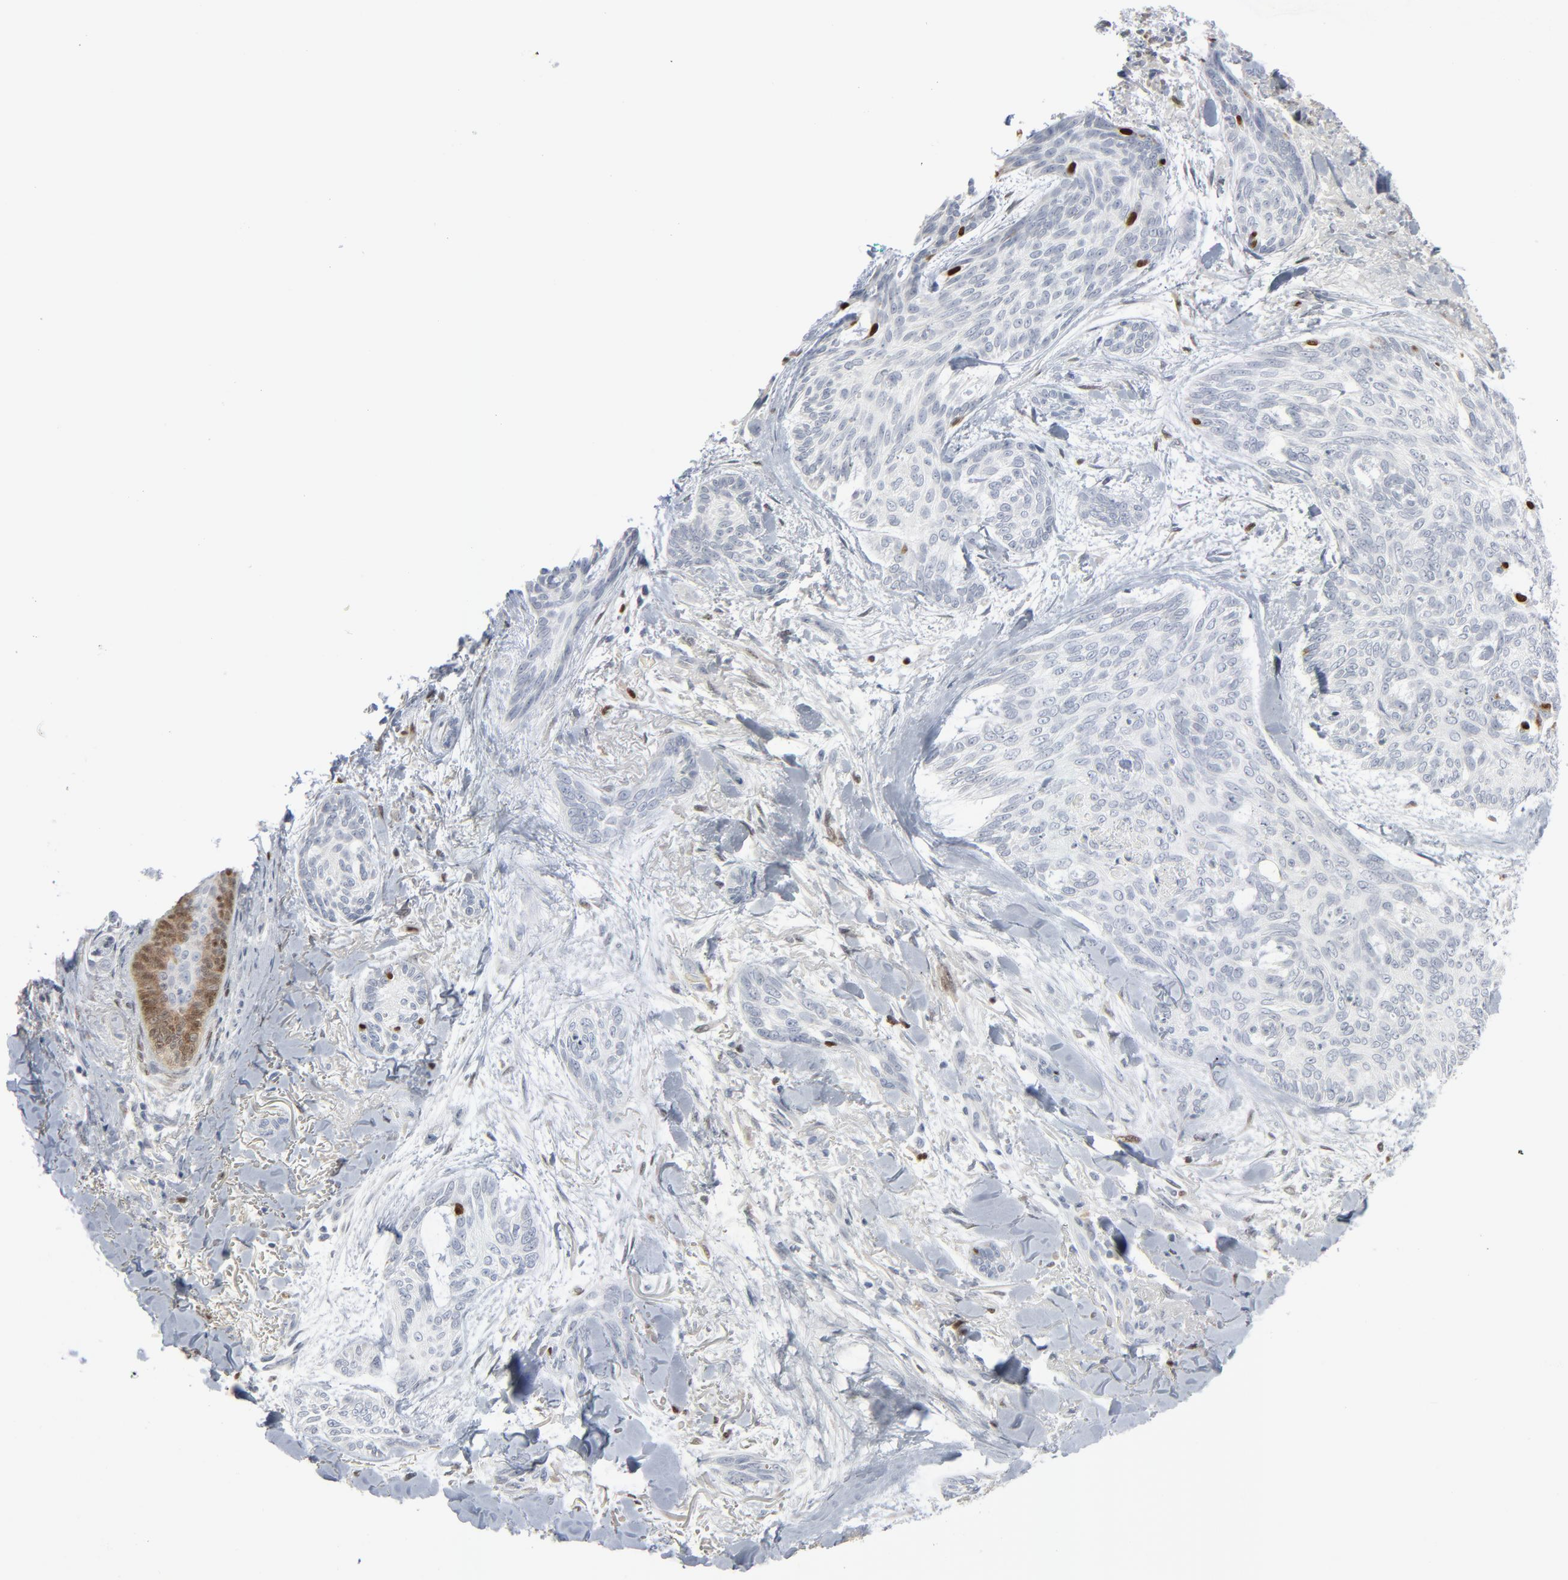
{"staining": {"intensity": "strong", "quantity": "<25%", "location": "nuclear"}, "tissue": "skin cancer", "cell_type": "Tumor cells", "image_type": "cancer", "snomed": [{"axis": "morphology", "description": "Normal tissue, NOS"}, {"axis": "morphology", "description": "Basal cell carcinoma"}, {"axis": "topography", "description": "Skin"}], "caption": "The histopathology image reveals a brown stain indicating the presence of a protein in the nuclear of tumor cells in basal cell carcinoma (skin).", "gene": "MITF", "patient": {"sex": "female", "age": 71}}